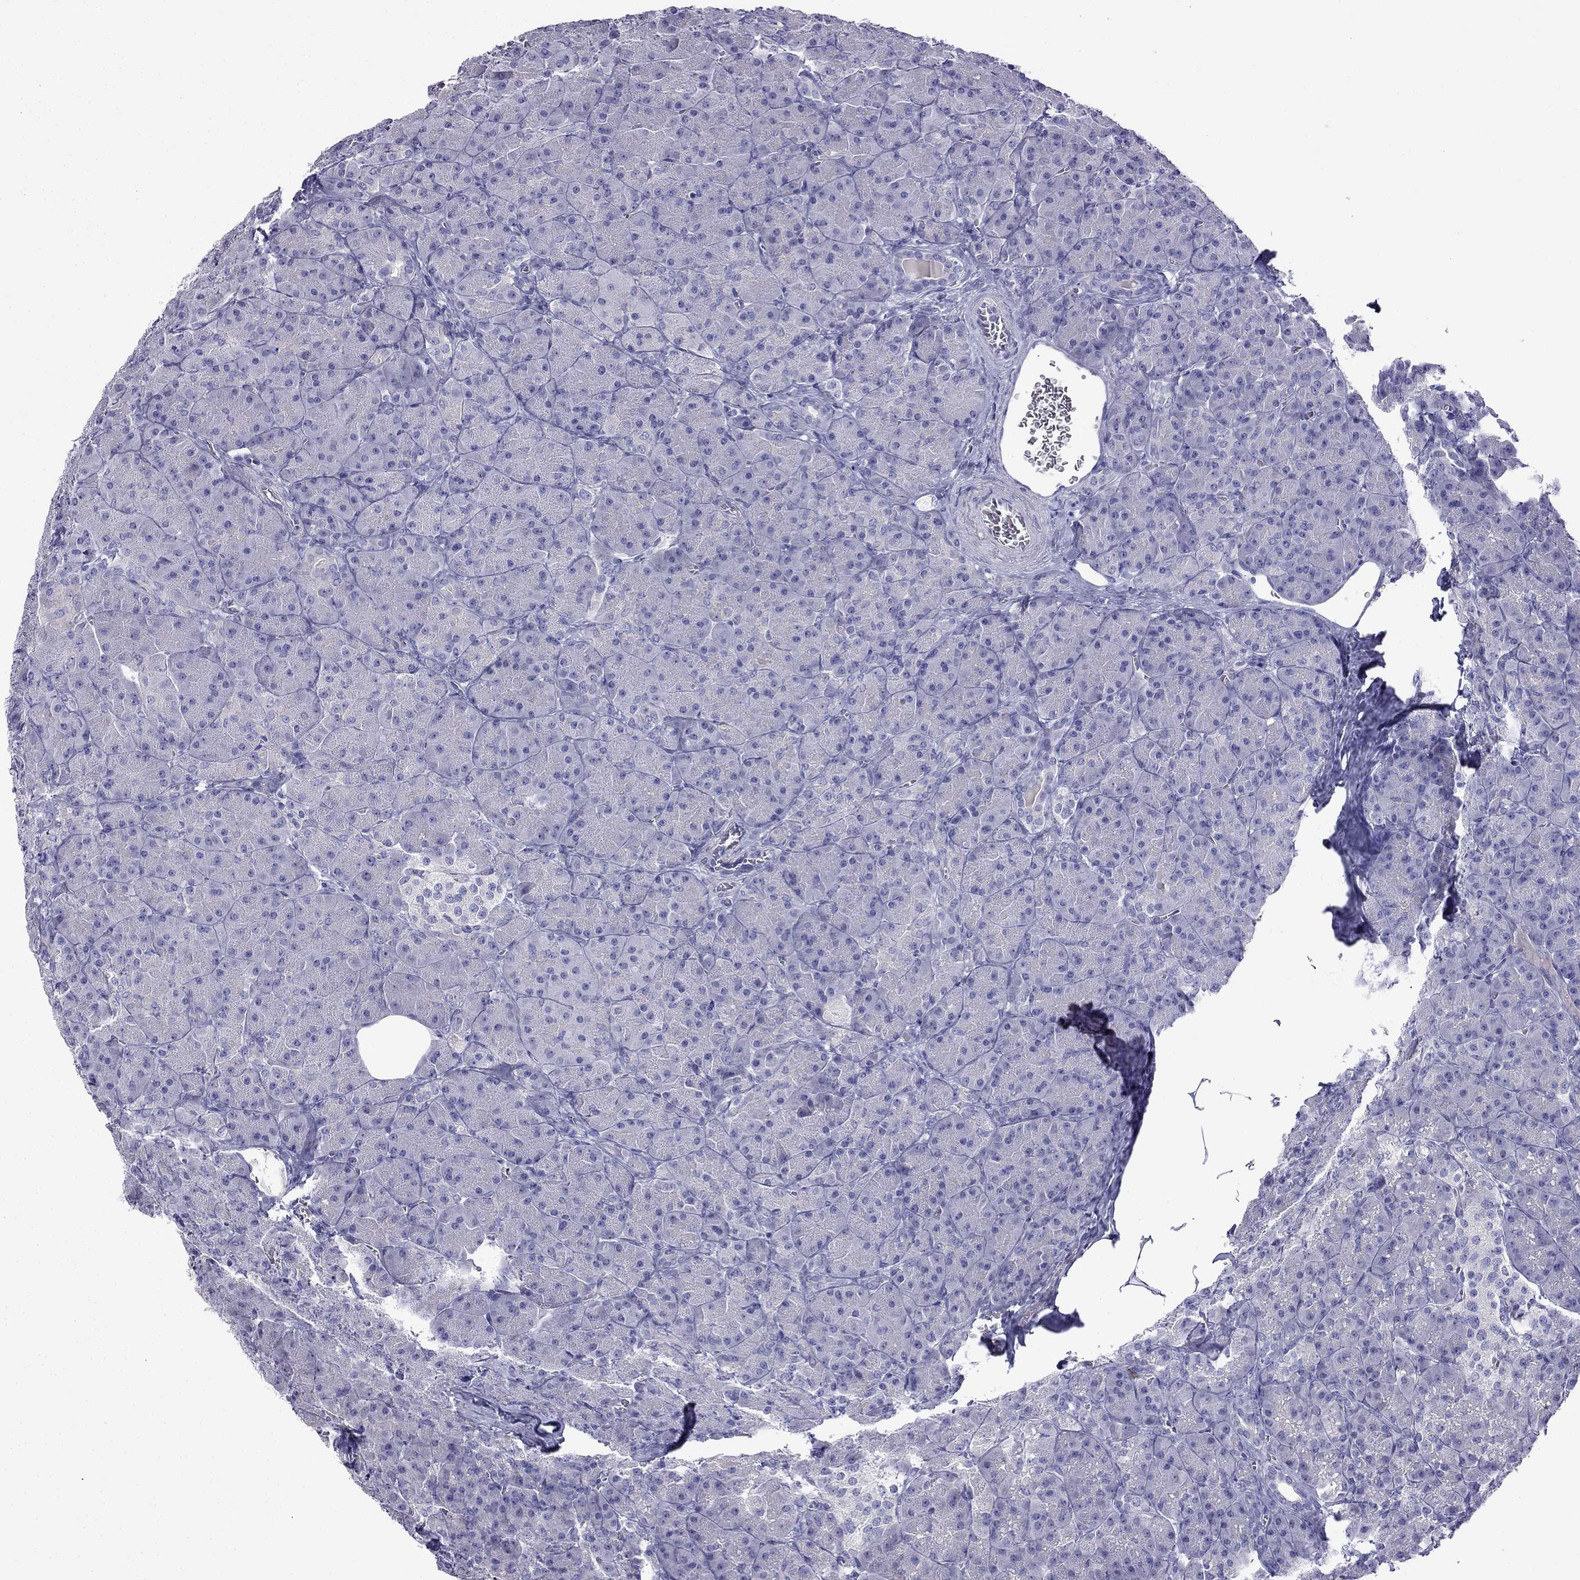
{"staining": {"intensity": "negative", "quantity": "none", "location": "none"}, "tissue": "pancreas", "cell_type": "Exocrine glandular cells", "image_type": "normal", "snomed": [{"axis": "morphology", "description": "Normal tissue, NOS"}, {"axis": "topography", "description": "Pancreas"}], "caption": "The micrograph exhibits no staining of exocrine glandular cells in normal pancreas.", "gene": "PATE1", "patient": {"sex": "male", "age": 57}}